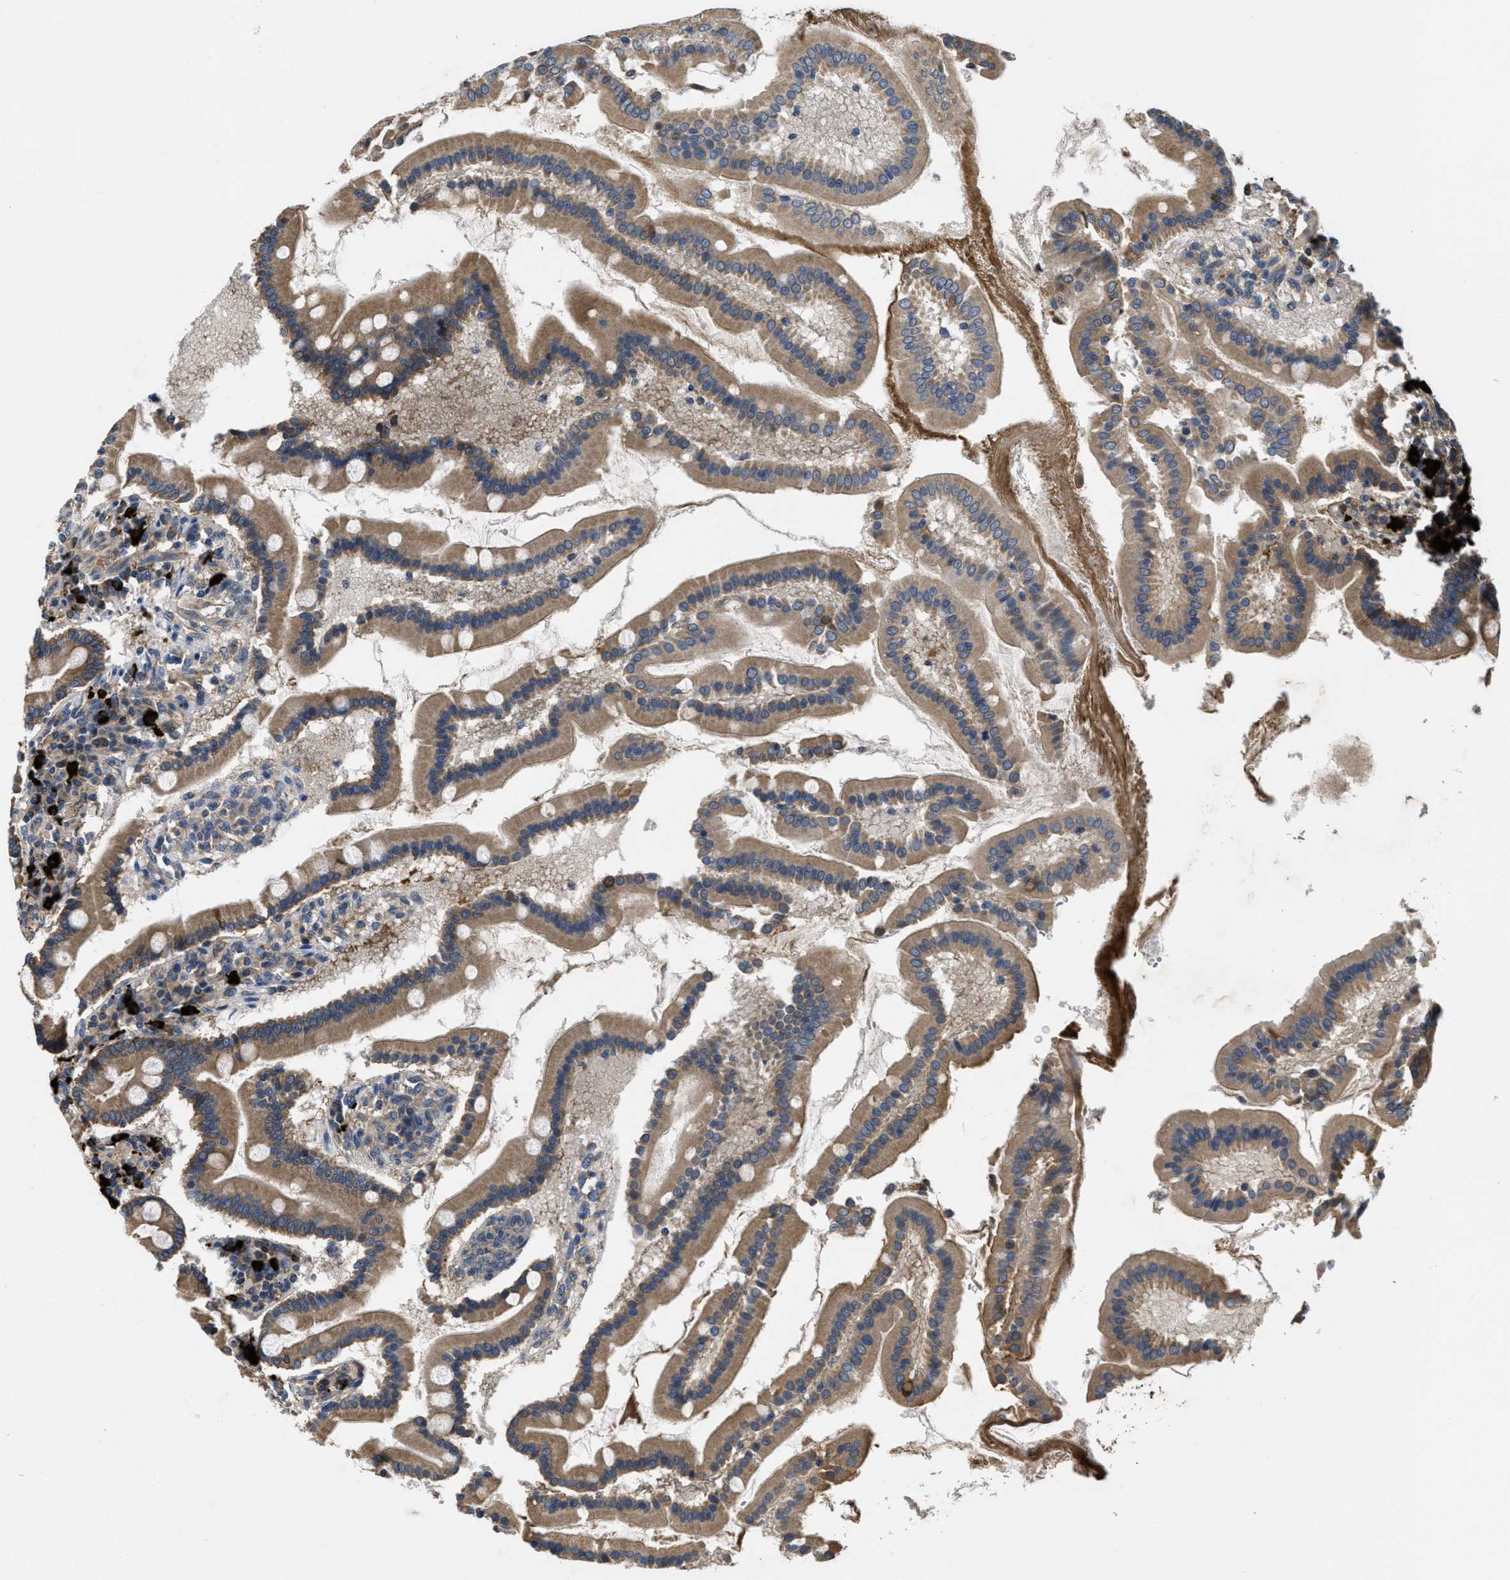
{"staining": {"intensity": "strong", "quantity": ">75%", "location": "cytoplasmic/membranous"}, "tissue": "duodenum", "cell_type": "Glandular cells", "image_type": "normal", "snomed": [{"axis": "morphology", "description": "Normal tissue, NOS"}, {"axis": "topography", "description": "Duodenum"}], "caption": "Immunohistochemical staining of normal duodenum reveals >75% levels of strong cytoplasmic/membranous protein staining in about >75% of glandular cells. (DAB IHC with brightfield microscopy, high magnification).", "gene": "GALK1", "patient": {"sex": "male", "age": 50}}